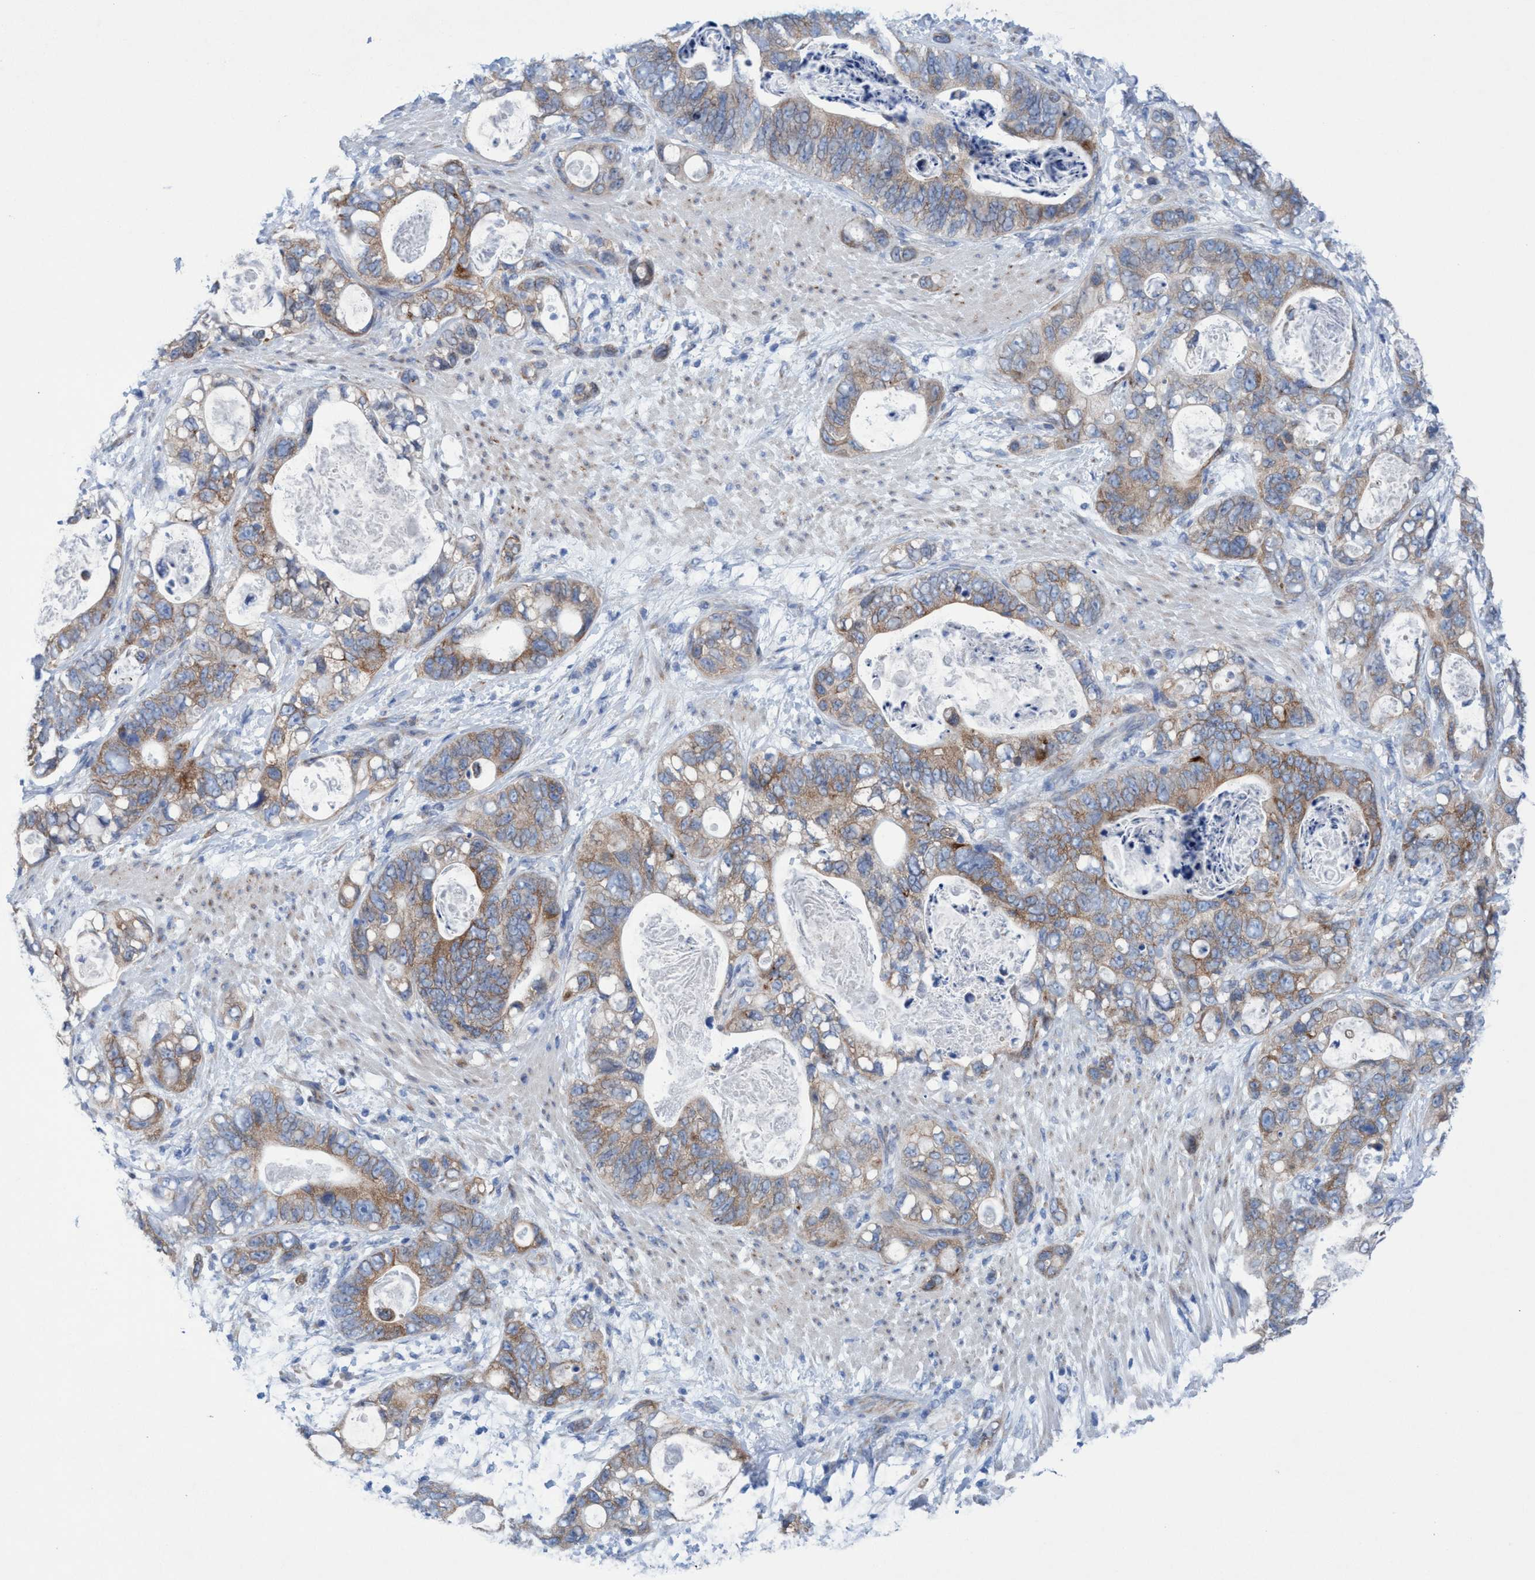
{"staining": {"intensity": "moderate", "quantity": ">75%", "location": "cytoplasmic/membranous"}, "tissue": "stomach cancer", "cell_type": "Tumor cells", "image_type": "cancer", "snomed": [{"axis": "morphology", "description": "Normal tissue, NOS"}, {"axis": "morphology", "description": "Adenocarcinoma, NOS"}, {"axis": "topography", "description": "Stomach"}], "caption": "Moderate cytoplasmic/membranous staining for a protein is present in approximately >75% of tumor cells of stomach cancer using immunohistochemistry (IHC).", "gene": "RSAD1", "patient": {"sex": "female", "age": 89}}